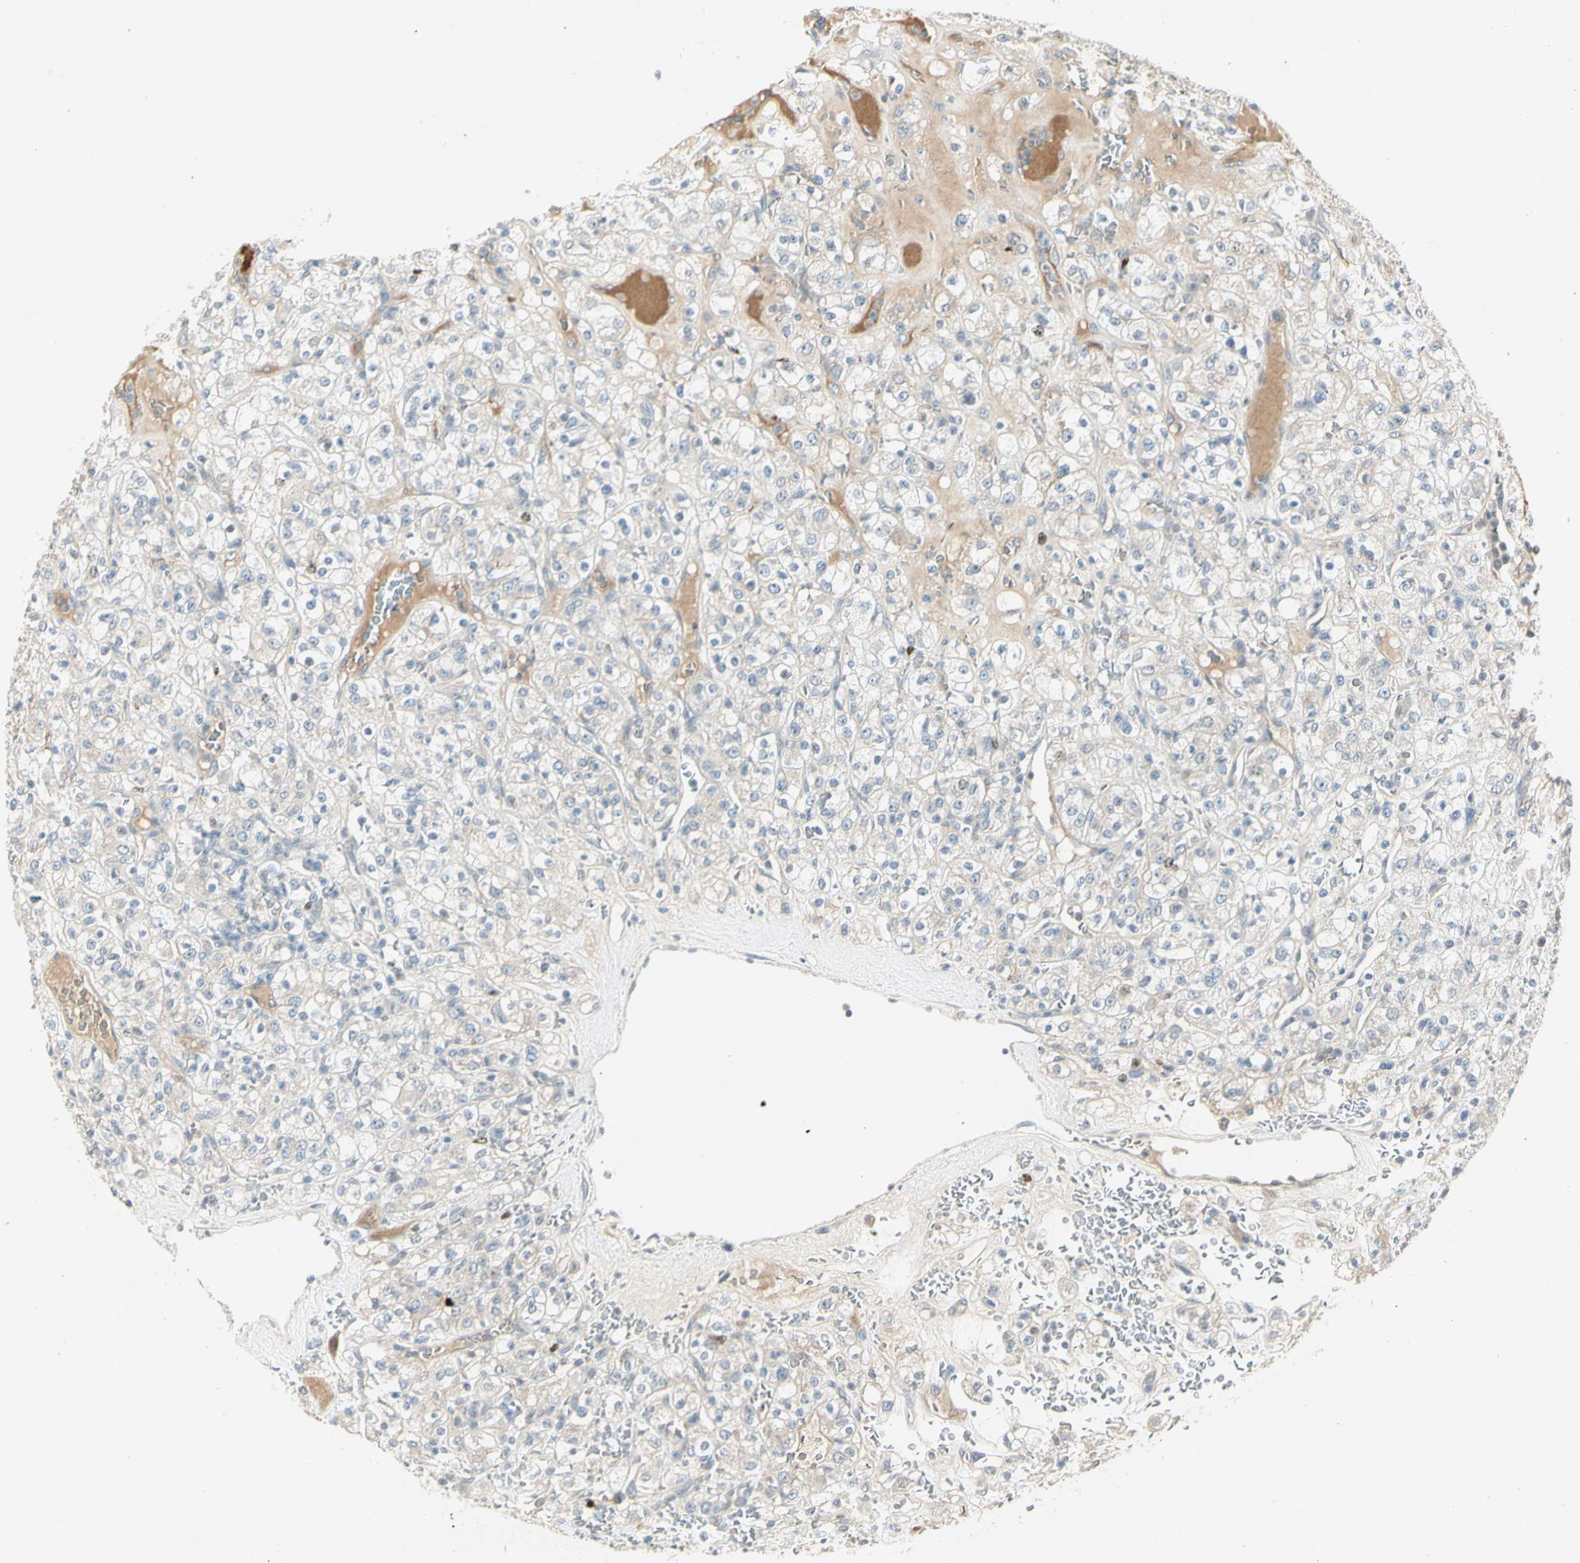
{"staining": {"intensity": "negative", "quantity": "none", "location": "none"}, "tissue": "renal cancer", "cell_type": "Tumor cells", "image_type": "cancer", "snomed": [{"axis": "morphology", "description": "Normal tissue, NOS"}, {"axis": "morphology", "description": "Adenocarcinoma, NOS"}, {"axis": "topography", "description": "Kidney"}], "caption": "This is a image of immunohistochemistry staining of renal cancer (adenocarcinoma), which shows no expression in tumor cells. (DAB immunohistochemistry with hematoxylin counter stain).", "gene": "PITX1", "patient": {"sex": "female", "age": 72}}